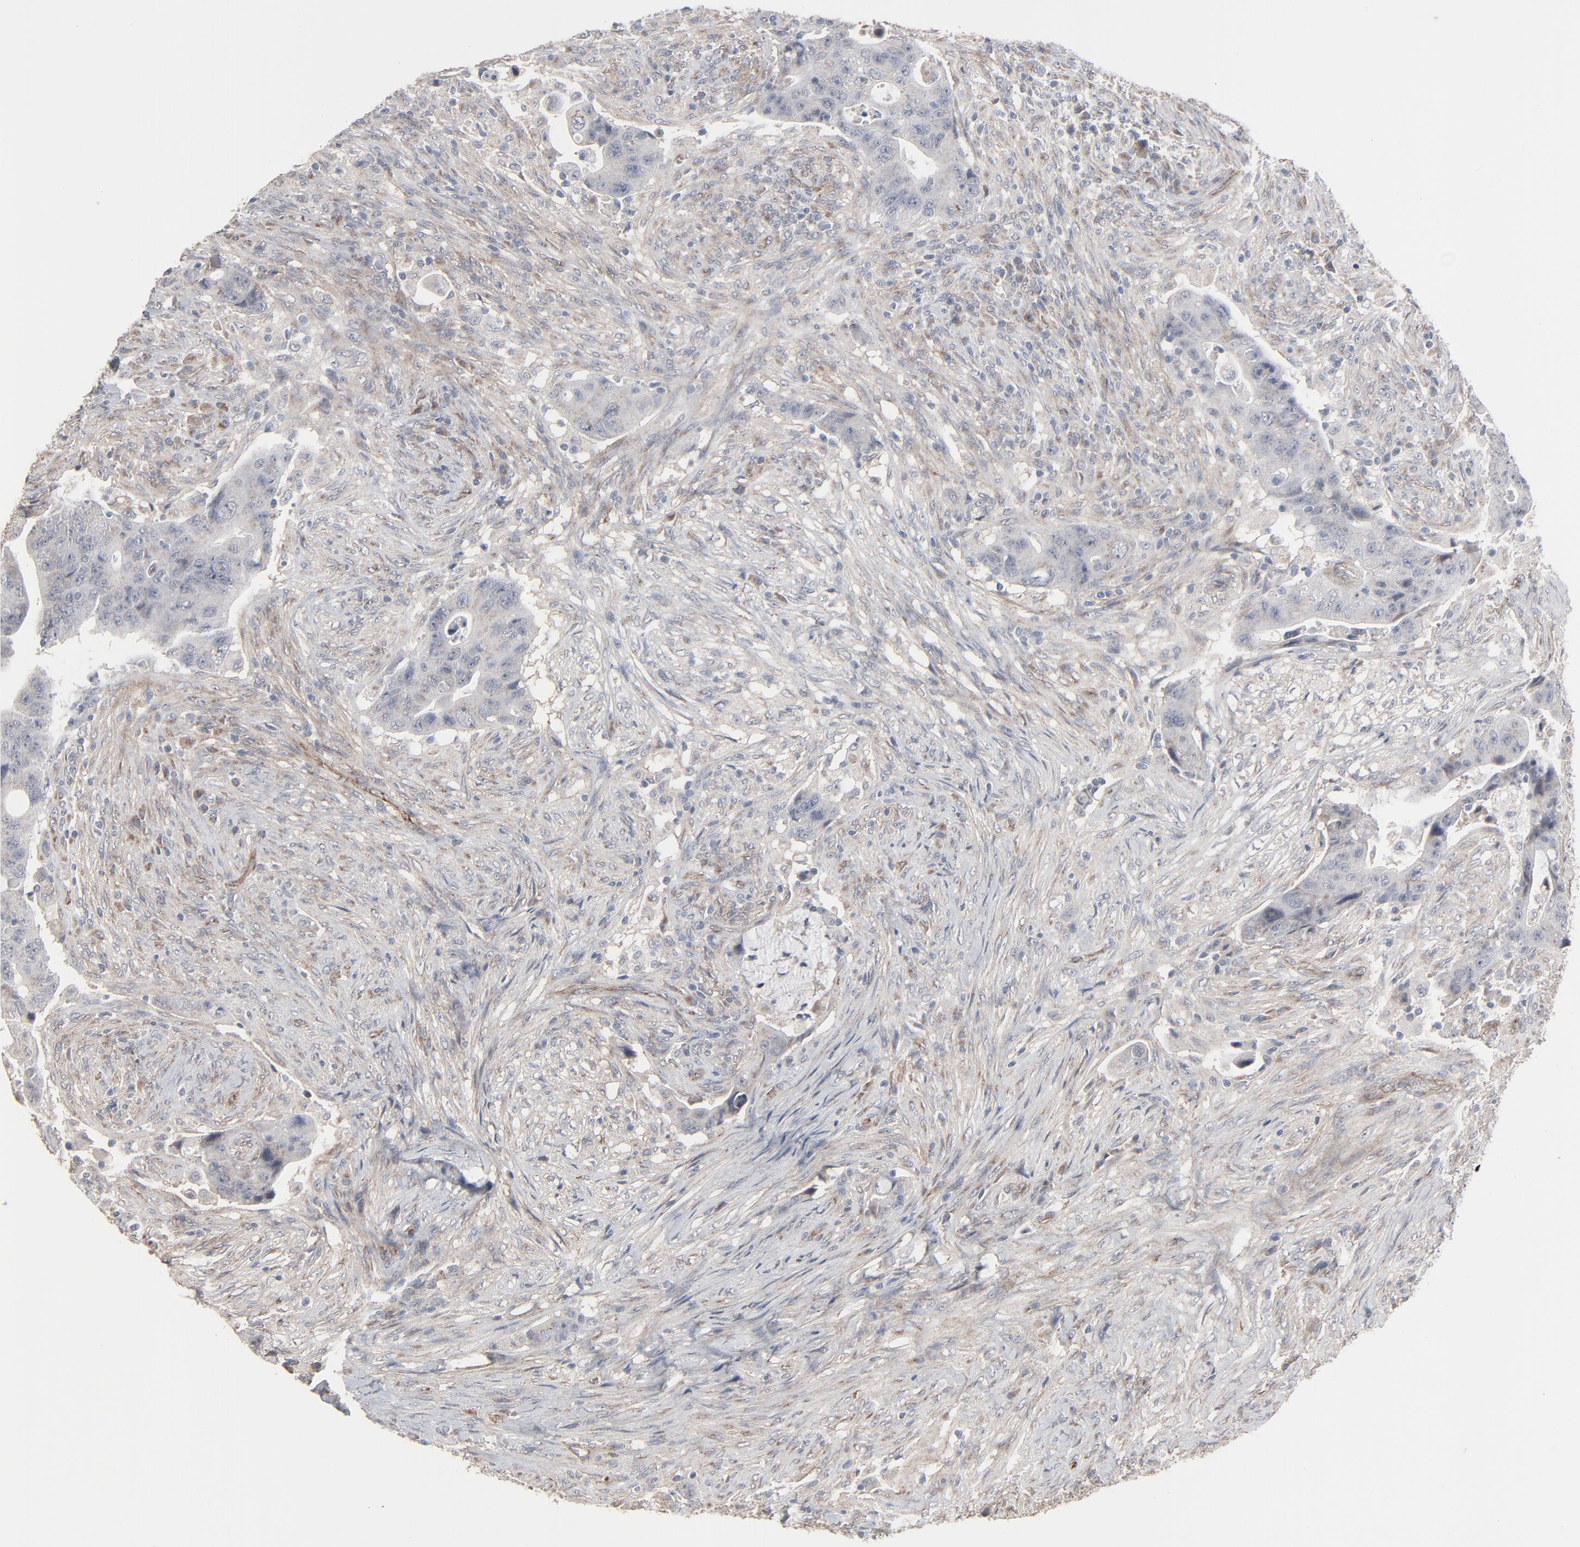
{"staining": {"intensity": "negative", "quantity": "none", "location": "none"}, "tissue": "colorectal cancer", "cell_type": "Tumor cells", "image_type": "cancer", "snomed": [{"axis": "morphology", "description": "Adenocarcinoma, NOS"}, {"axis": "topography", "description": "Rectum"}], "caption": "Micrograph shows no protein positivity in tumor cells of colorectal adenocarcinoma tissue. Brightfield microscopy of immunohistochemistry stained with DAB (3,3'-diaminobenzidine) (brown) and hematoxylin (blue), captured at high magnification.", "gene": "JAM3", "patient": {"sex": "female", "age": 71}}